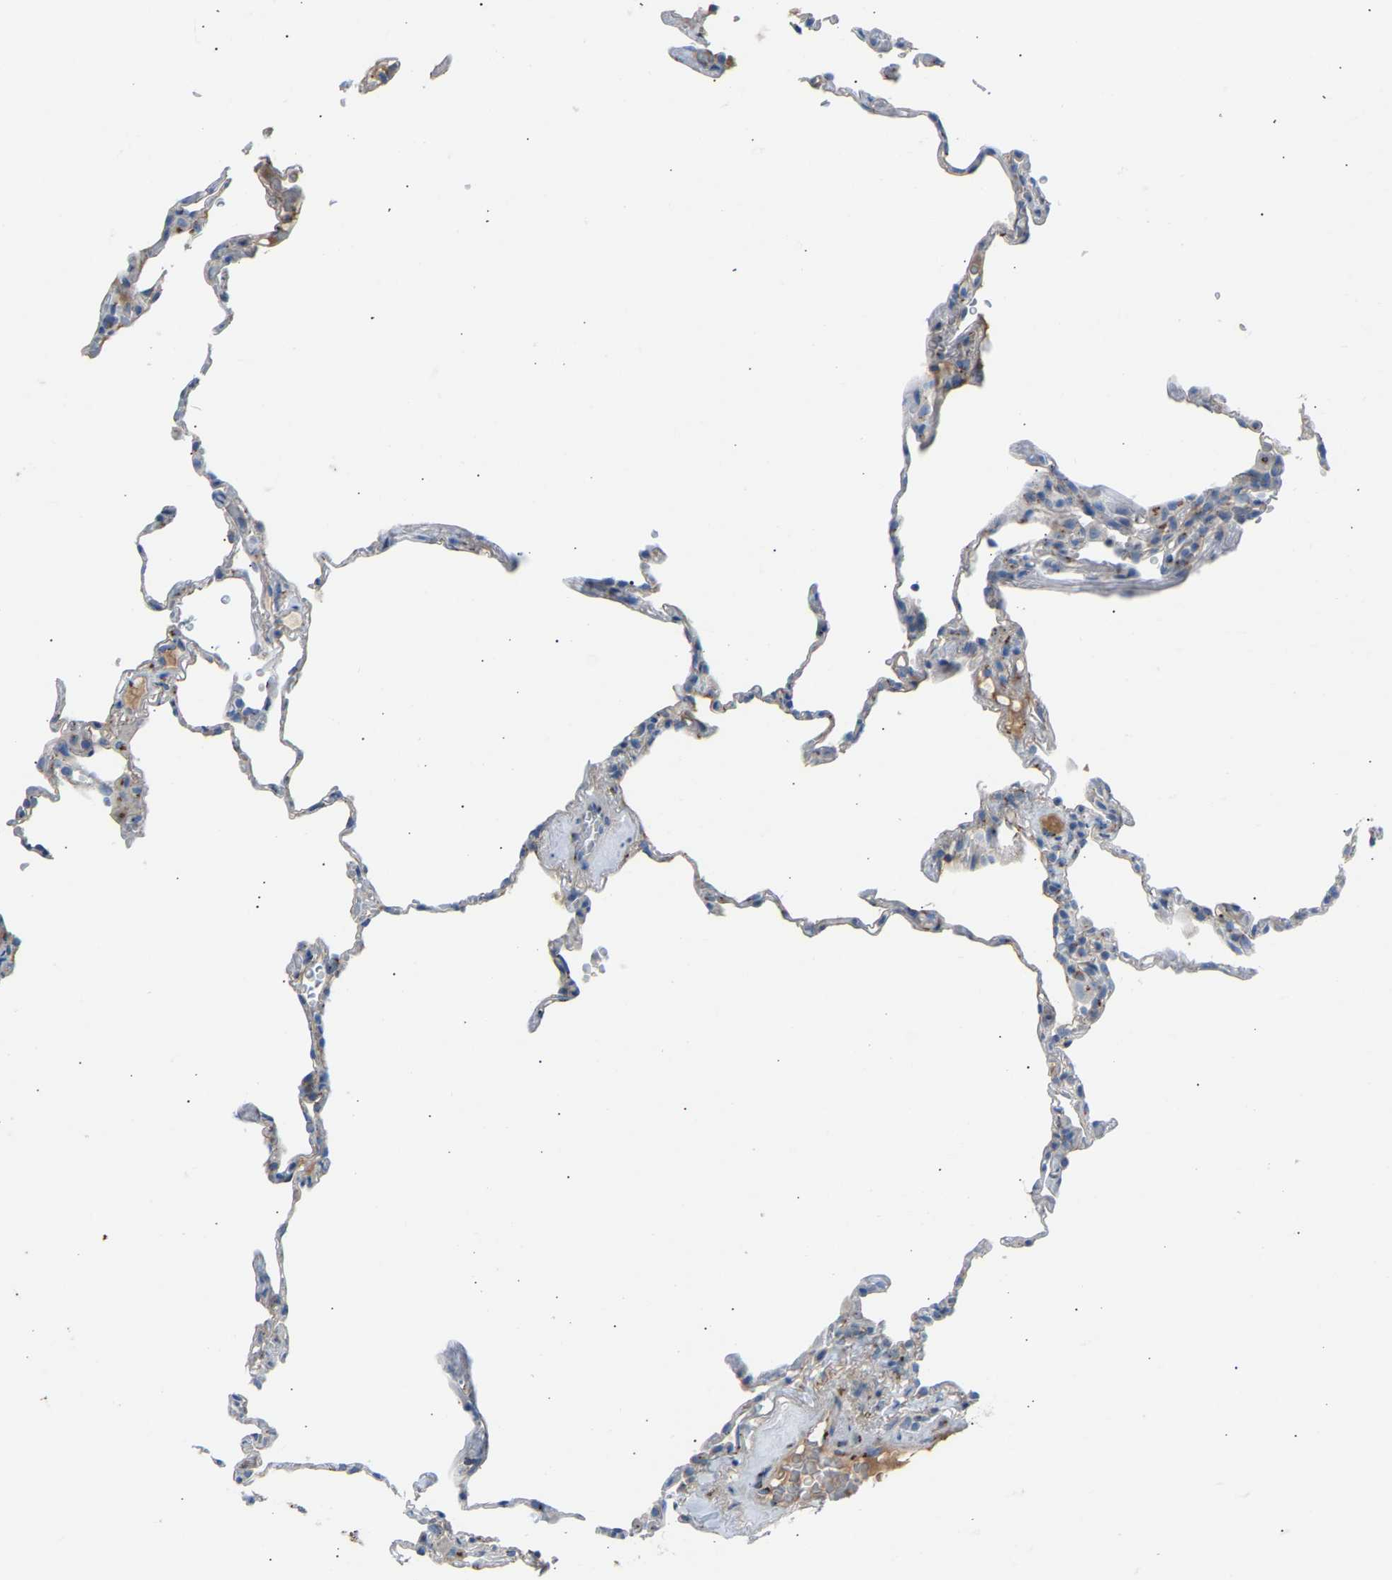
{"staining": {"intensity": "negative", "quantity": "none", "location": "none"}, "tissue": "lung", "cell_type": "Alveolar cells", "image_type": "normal", "snomed": [{"axis": "morphology", "description": "Normal tissue, NOS"}, {"axis": "topography", "description": "Lung"}], "caption": "The image shows no staining of alveolar cells in normal lung. (DAB IHC, high magnification).", "gene": "CYREN", "patient": {"sex": "male", "age": 59}}